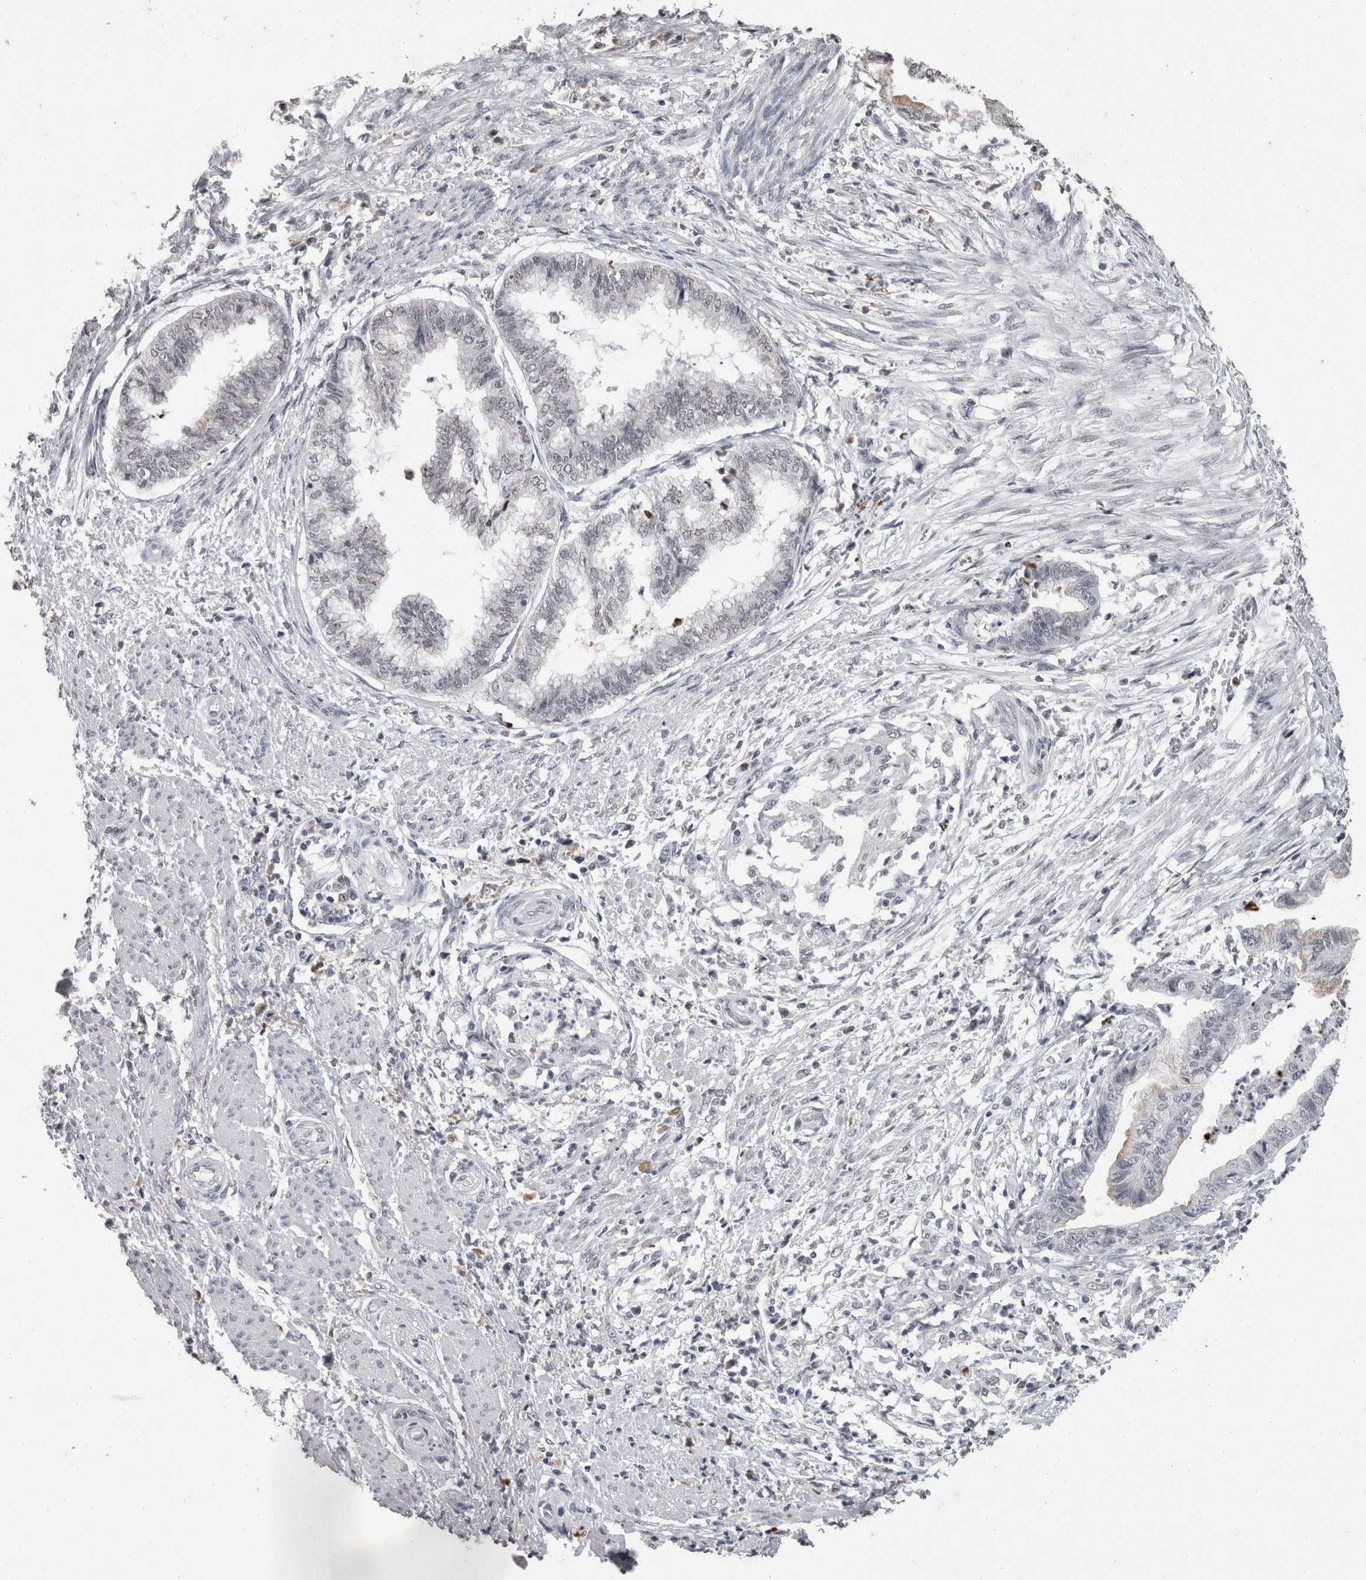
{"staining": {"intensity": "weak", "quantity": "25%-75%", "location": "nuclear"}, "tissue": "endometrial cancer", "cell_type": "Tumor cells", "image_type": "cancer", "snomed": [{"axis": "morphology", "description": "Necrosis, NOS"}, {"axis": "morphology", "description": "Adenocarcinoma, NOS"}, {"axis": "topography", "description": "Endometrium"}], "caption": "Immunohistochemistry (IHC) staining of endometrial adenocarcinoma, which demonstrates low levels of weak nuclear expression in about 25%-75% of tumor cells indicating weak nuclear protein positivity. The staining was performed using DAB (brown) for protein detection and nuclei were counterstained in hematoxylin (blue).", "gene": "DDX17", "patient": {"sex": "female", "age": 79}}